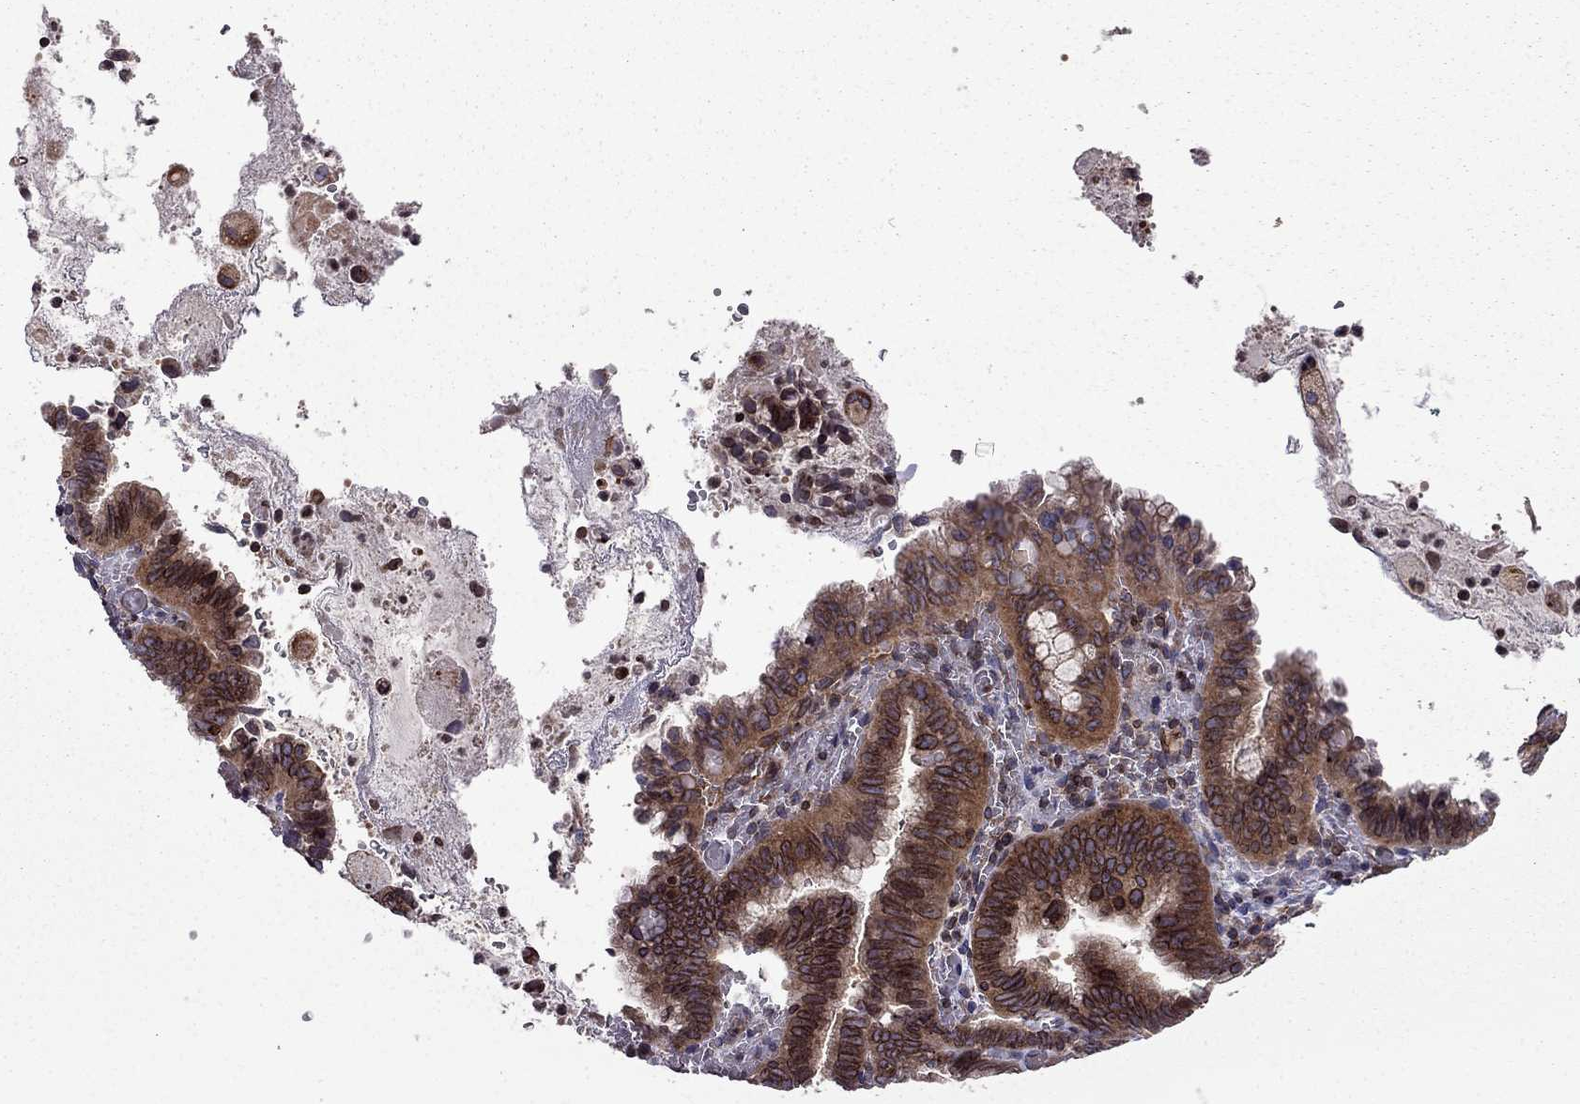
{"staining": {"intensity": "moderate", "quantity": "25%-75%", "location": "cytoplasmic/membranous,nuclear"}, "tissue": "cervical cancer", "cell_type": "Tumor cells", "image_type": "cancer", "snomed": [{"axis": "morphology", "description": "Adenocarcinoma, NOS"}, {"axis": "topography", "description": "Cervix"}], "caption": "Immunohistochemistry (IHC) of adenocarcinoma (cervical) exhibits medium levels of moderate cytoplasmic/membranous and nuclear staining in approximately 25%-75% of tumor cells. The protein of interest is shown in brown color, while the nuclei are stained blue.", "gene": "CDC42BPA", "patient": {"sex": "female", "age": 61}}